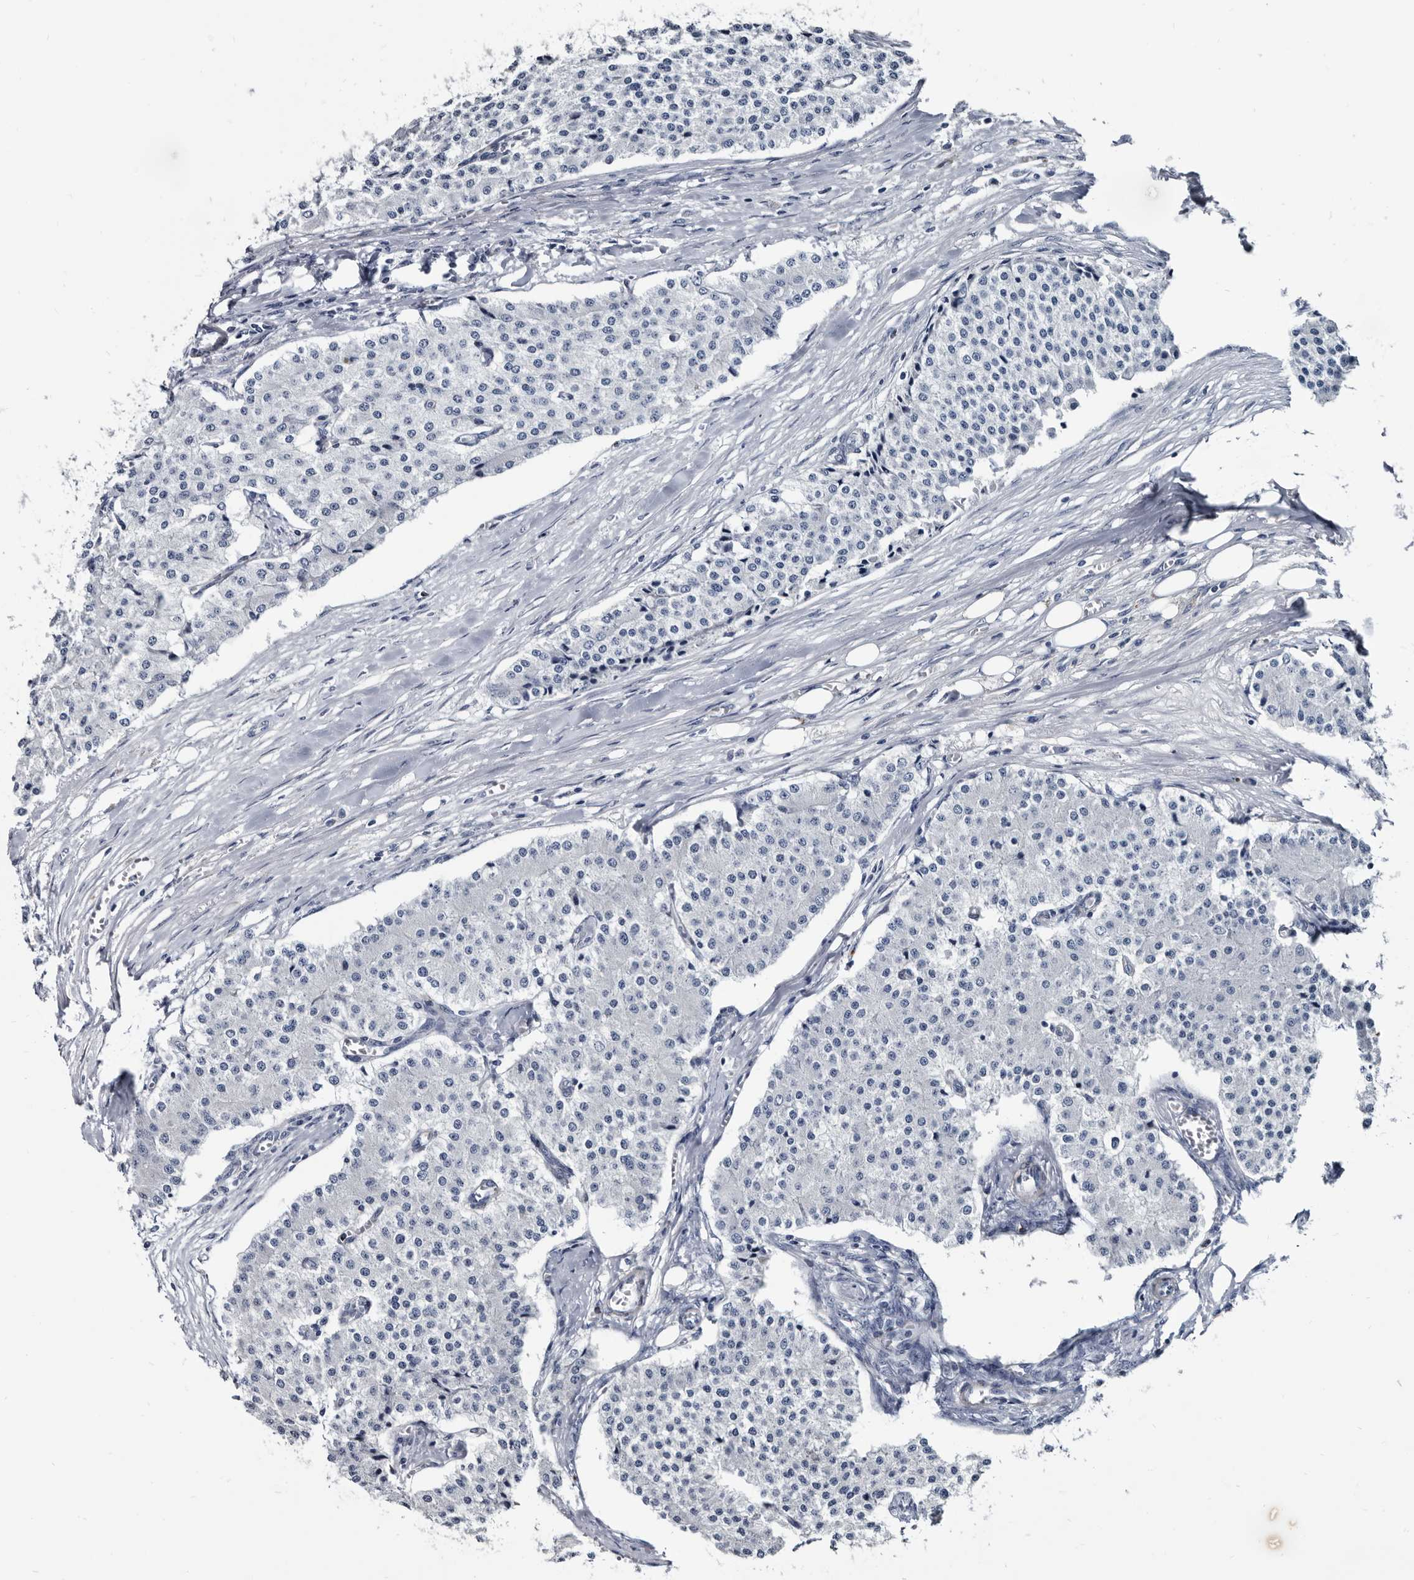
{"staining": {"intensity": "negative", "quantity": "none", "location": "none"}, "tissue": "carcinoid", "cell_type": "Tumor cells", "image_type": "cancer", "snomed": [{"axis": "morphology", "description": "Carcinoid, malignant, NOS"}, {"axis": "topography", "description": "Colon"}], "caption": "Immunohistochemistry micrograph of human carcinoid stained for a protein (brown), which reveals no positivity in tumor cells. (Stains: DAB (3,3'-diaminobenzidine) immunohistochemistry with hematoxylin counter stain, Microscopy: brightfield microscopy at high magnification).", "gene": "PRSS8", "patient": {"sex": "female", "age": 52}}